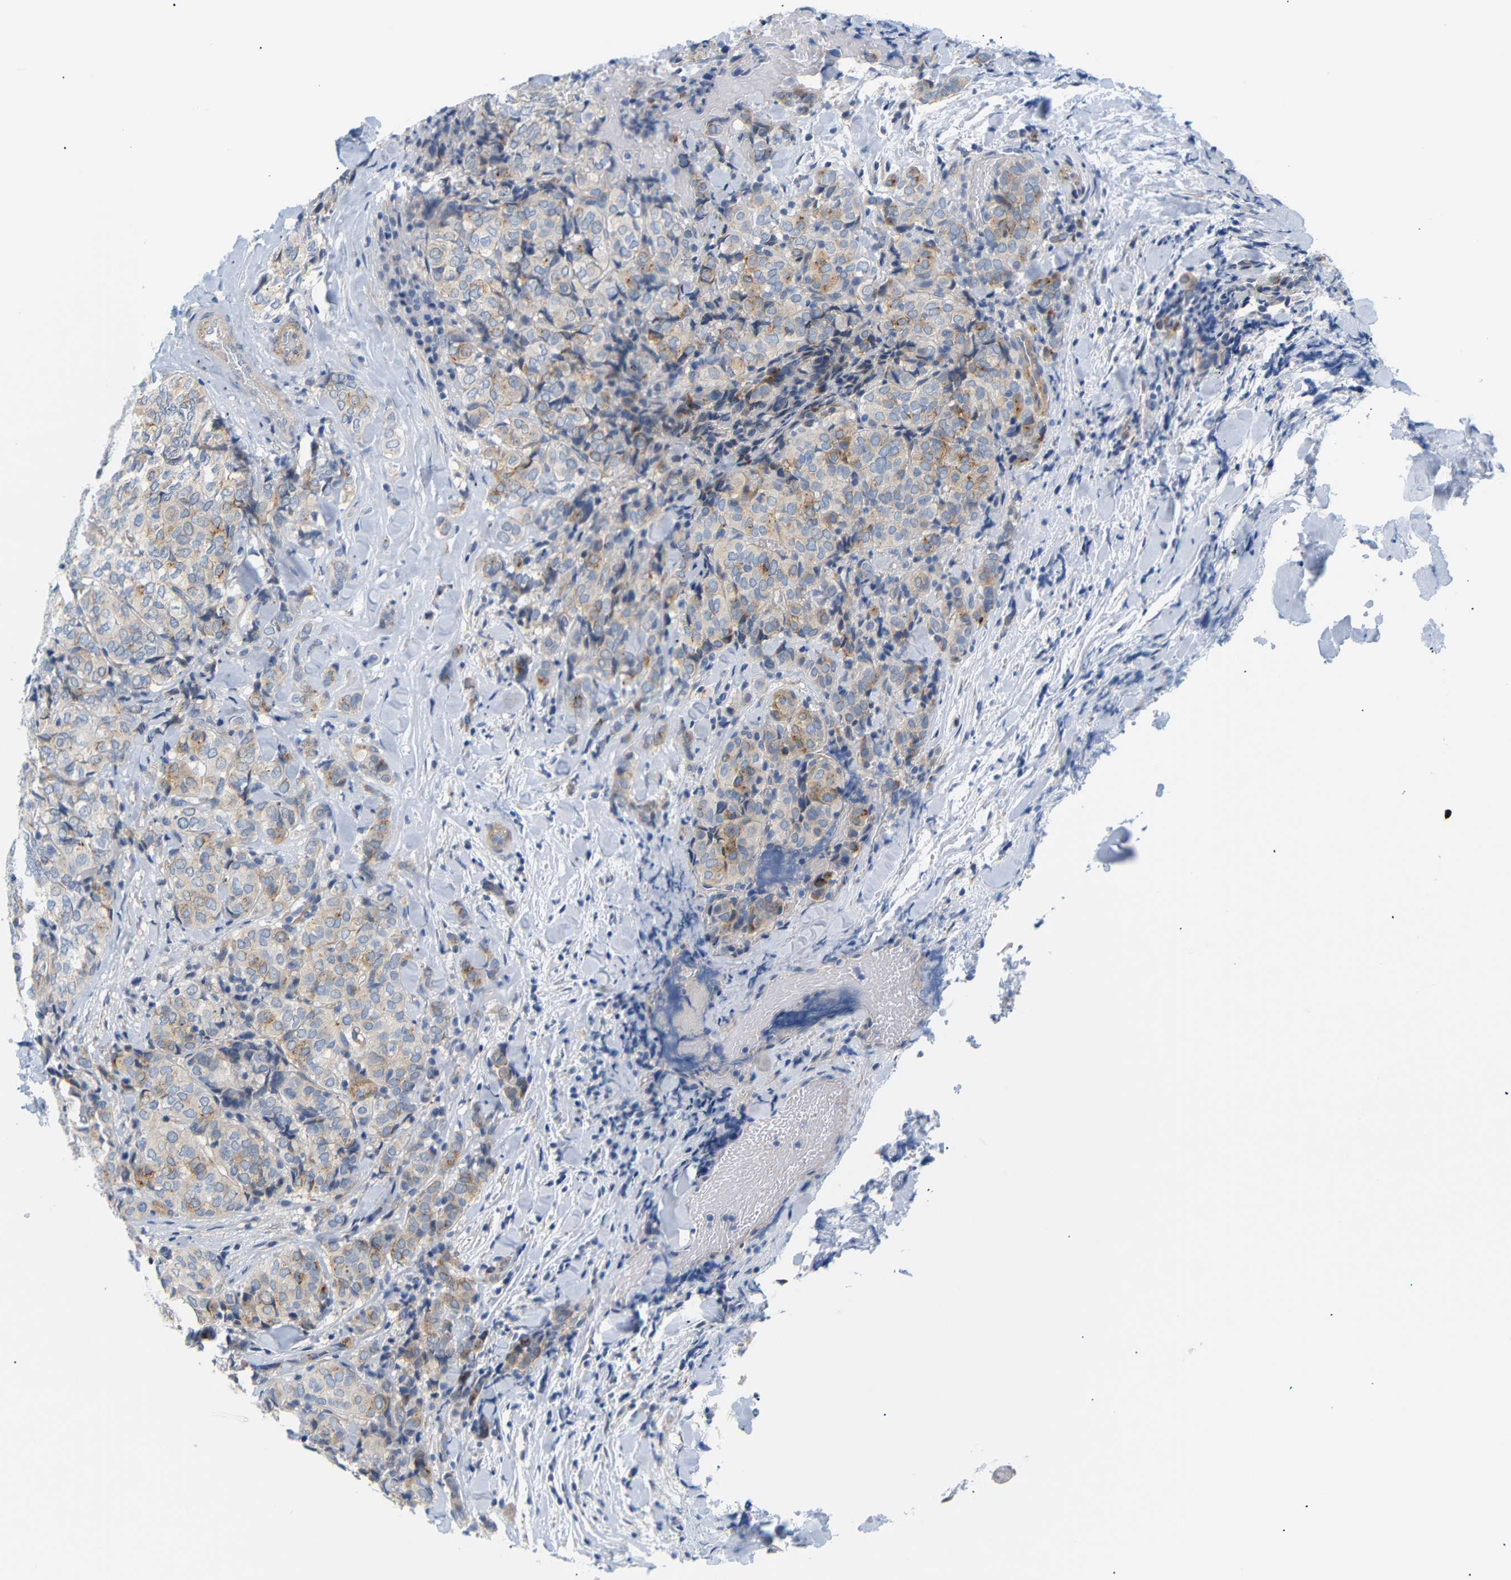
{"staining": {"intensity": "weak", "quantity": ">75%", "location": "cytoplasmic/membranous"}, "tissue": "thyroid cancer", "cell_type": "Tumor cells", "image_type": "cancer", "snomed": [{"axis": "morphology", "description": "Normal tissue, NOS"}, {"axis": "morphology", "description": "Papillary adenocarcinoma, NOS"}, {"axis": "topography", "description": "Thyroid gland"}], "caption": "Thyroid papillary adenocarcinoma stained with DAB (3,3'-diaminobenzidine) immunohistochemistry reveals low levels of weak cytoplasmic/membranous expression in approximately >75% of tumor cells.", "gene": "STMN3", "patient": {"sex": "female", "age": 30}}